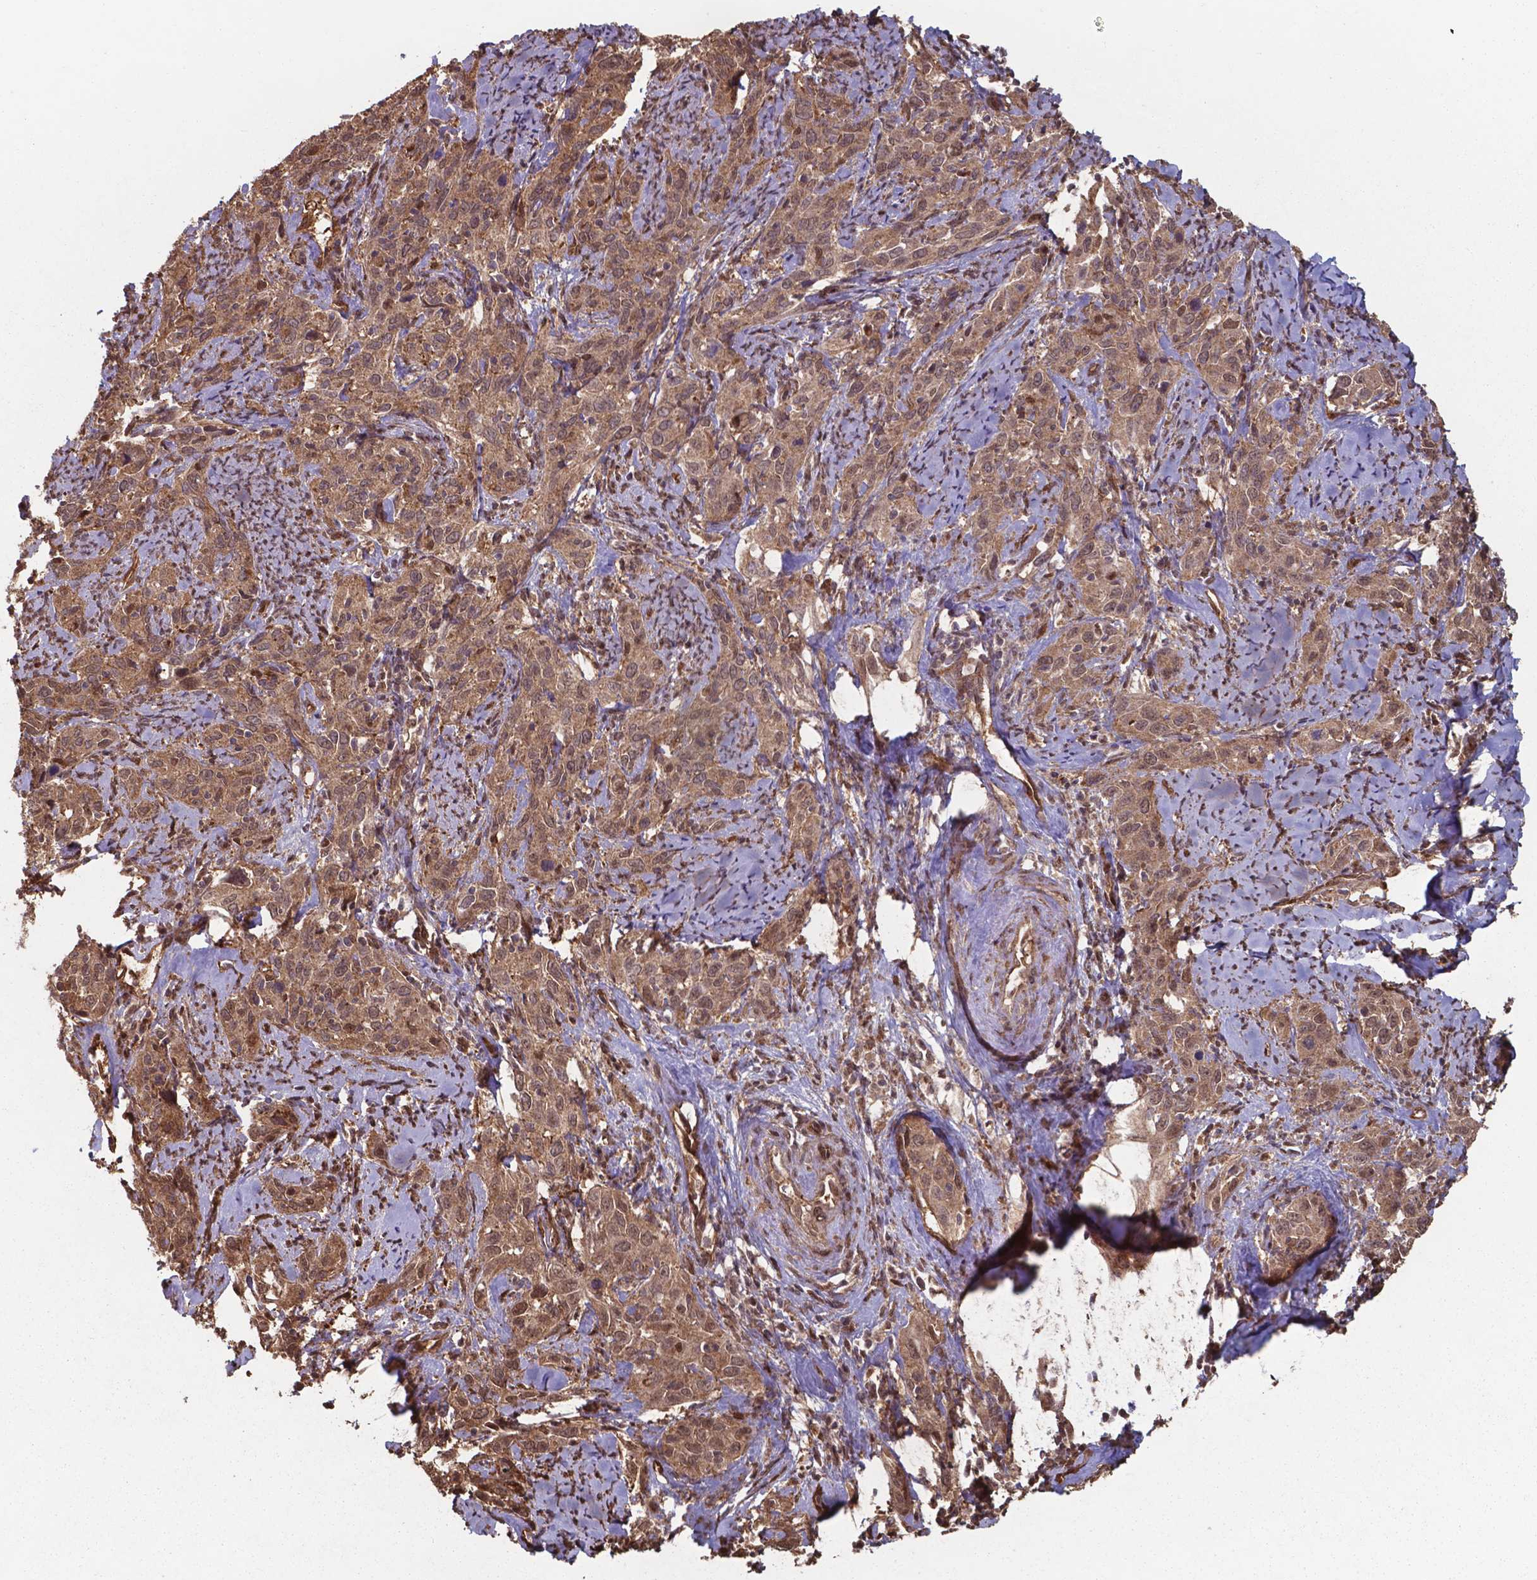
{"staining": {"intensity": "moderate", "quantity": ">75%", "location": "cytoplasmic/membranous,nuclear"}, "tissue": "cervical cancer", "cell_type": "Tumor cells", "image_type": "cancer", "snomed": [{"axis": "morphology", "description": "Squamous cell carcinoma, NOS"}, {"axis": "topography", "description": "Cervix"}], "caption": "High-power microscopy captured an immunohistochemistry (IHC) histopathology image of squamous cell carcinoma (cervical), revealing moderate cytoplasmic/membranous and nuclear expression in about >75% of tumor cells. The protein is stained brown, and the nuclei are stained in blue (DAB IHC with brightfield microscopy, high magnification).", "gene": "CHP2", "patient": {"sex": "female", "age": 51}}